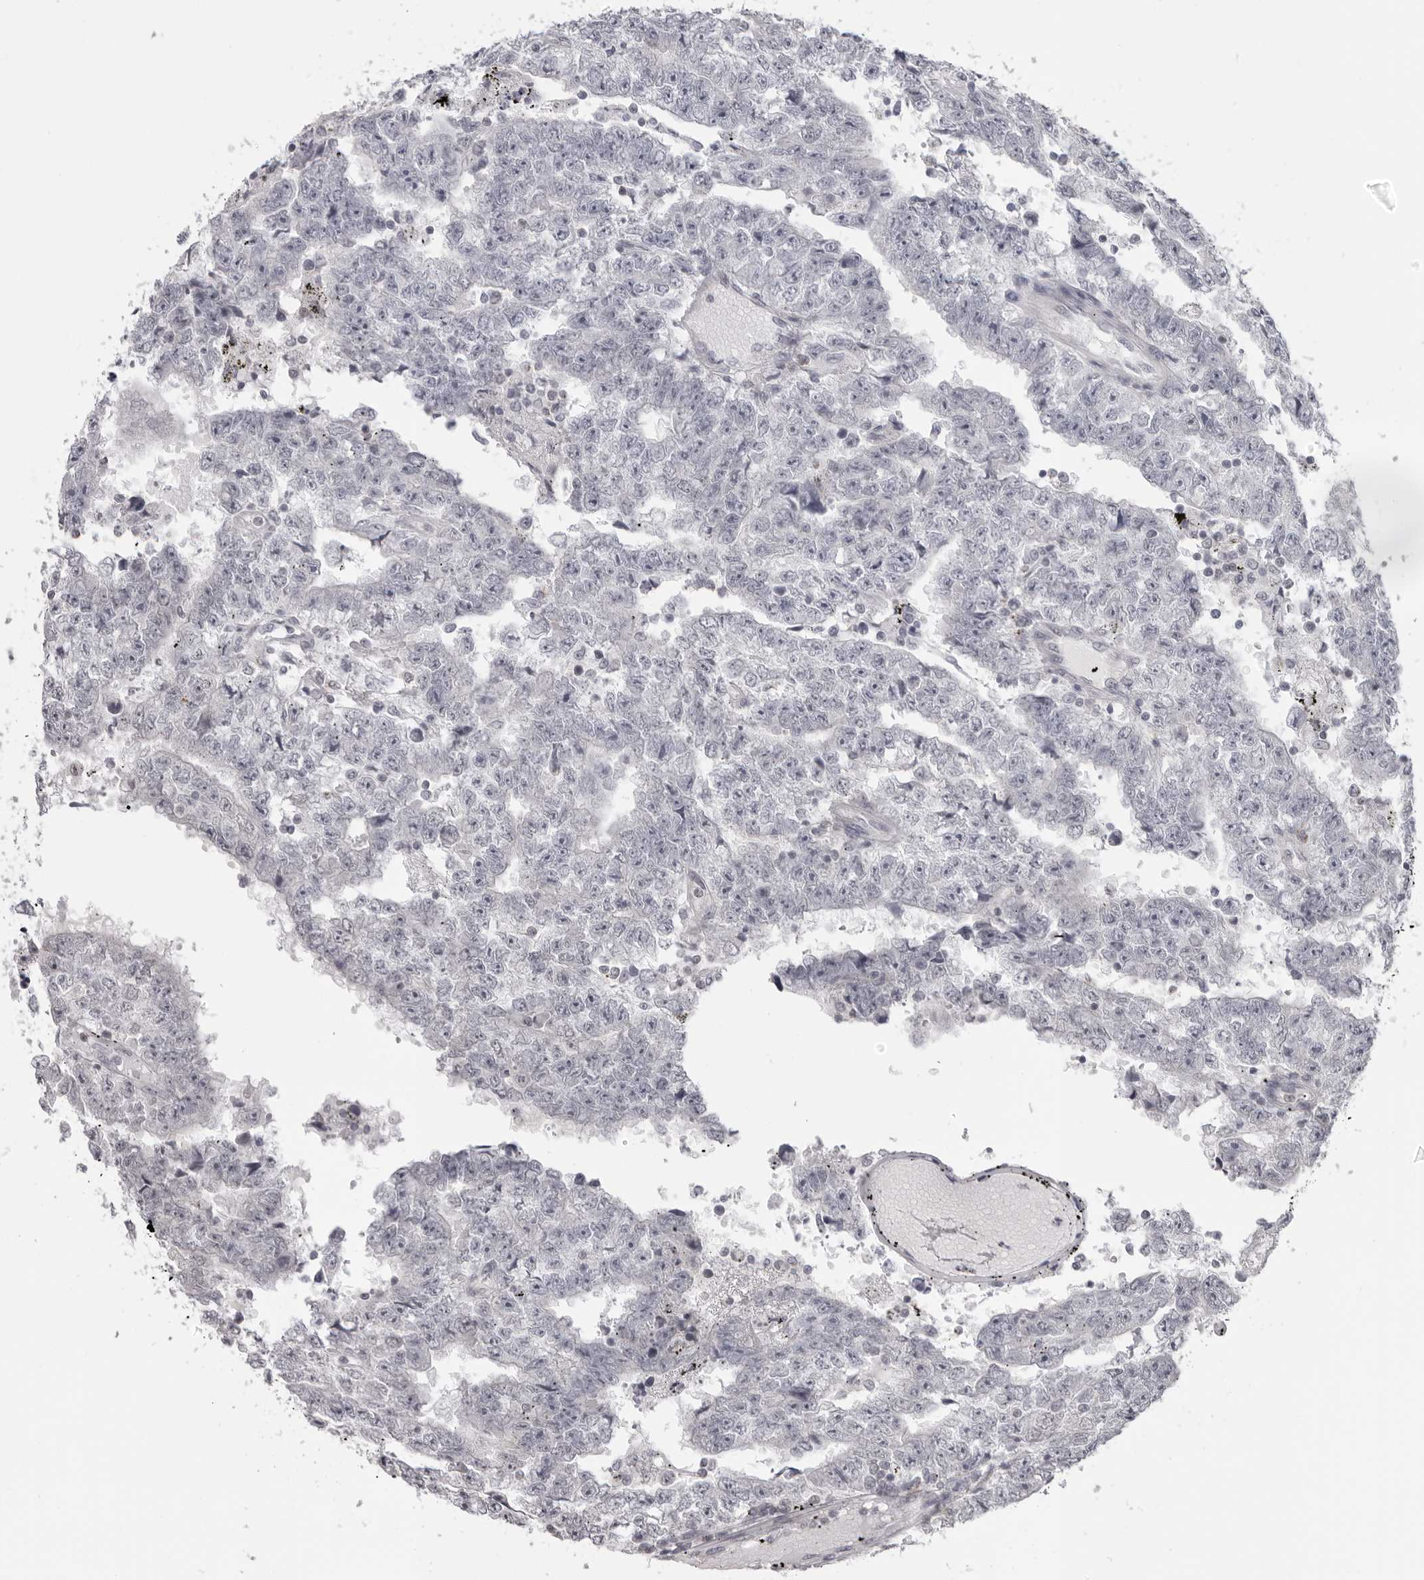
{"staining": {"intensity": "negative", "quantity": "none", "location": "none"}, "tissue": "testis cancer", "cell_type": "Tumor cells", "image_type": "cancer", "snomed": [{"axis": "morphology", "description": "Carcinoma, Embryonal, NOS"}, {"axis": "topography", "description": "Testis"}], "caption": "High magnification brightfield microscopy of testis cancer stained with DAB (3,3'-diaminobenzidine) (brown) and counterstained with hematoxylin (blue): tumor cells show no significant expression. Nuclei are stained in blue.", "gene": "DNALI1", "patient": {"sex": "male", "age": 25}}